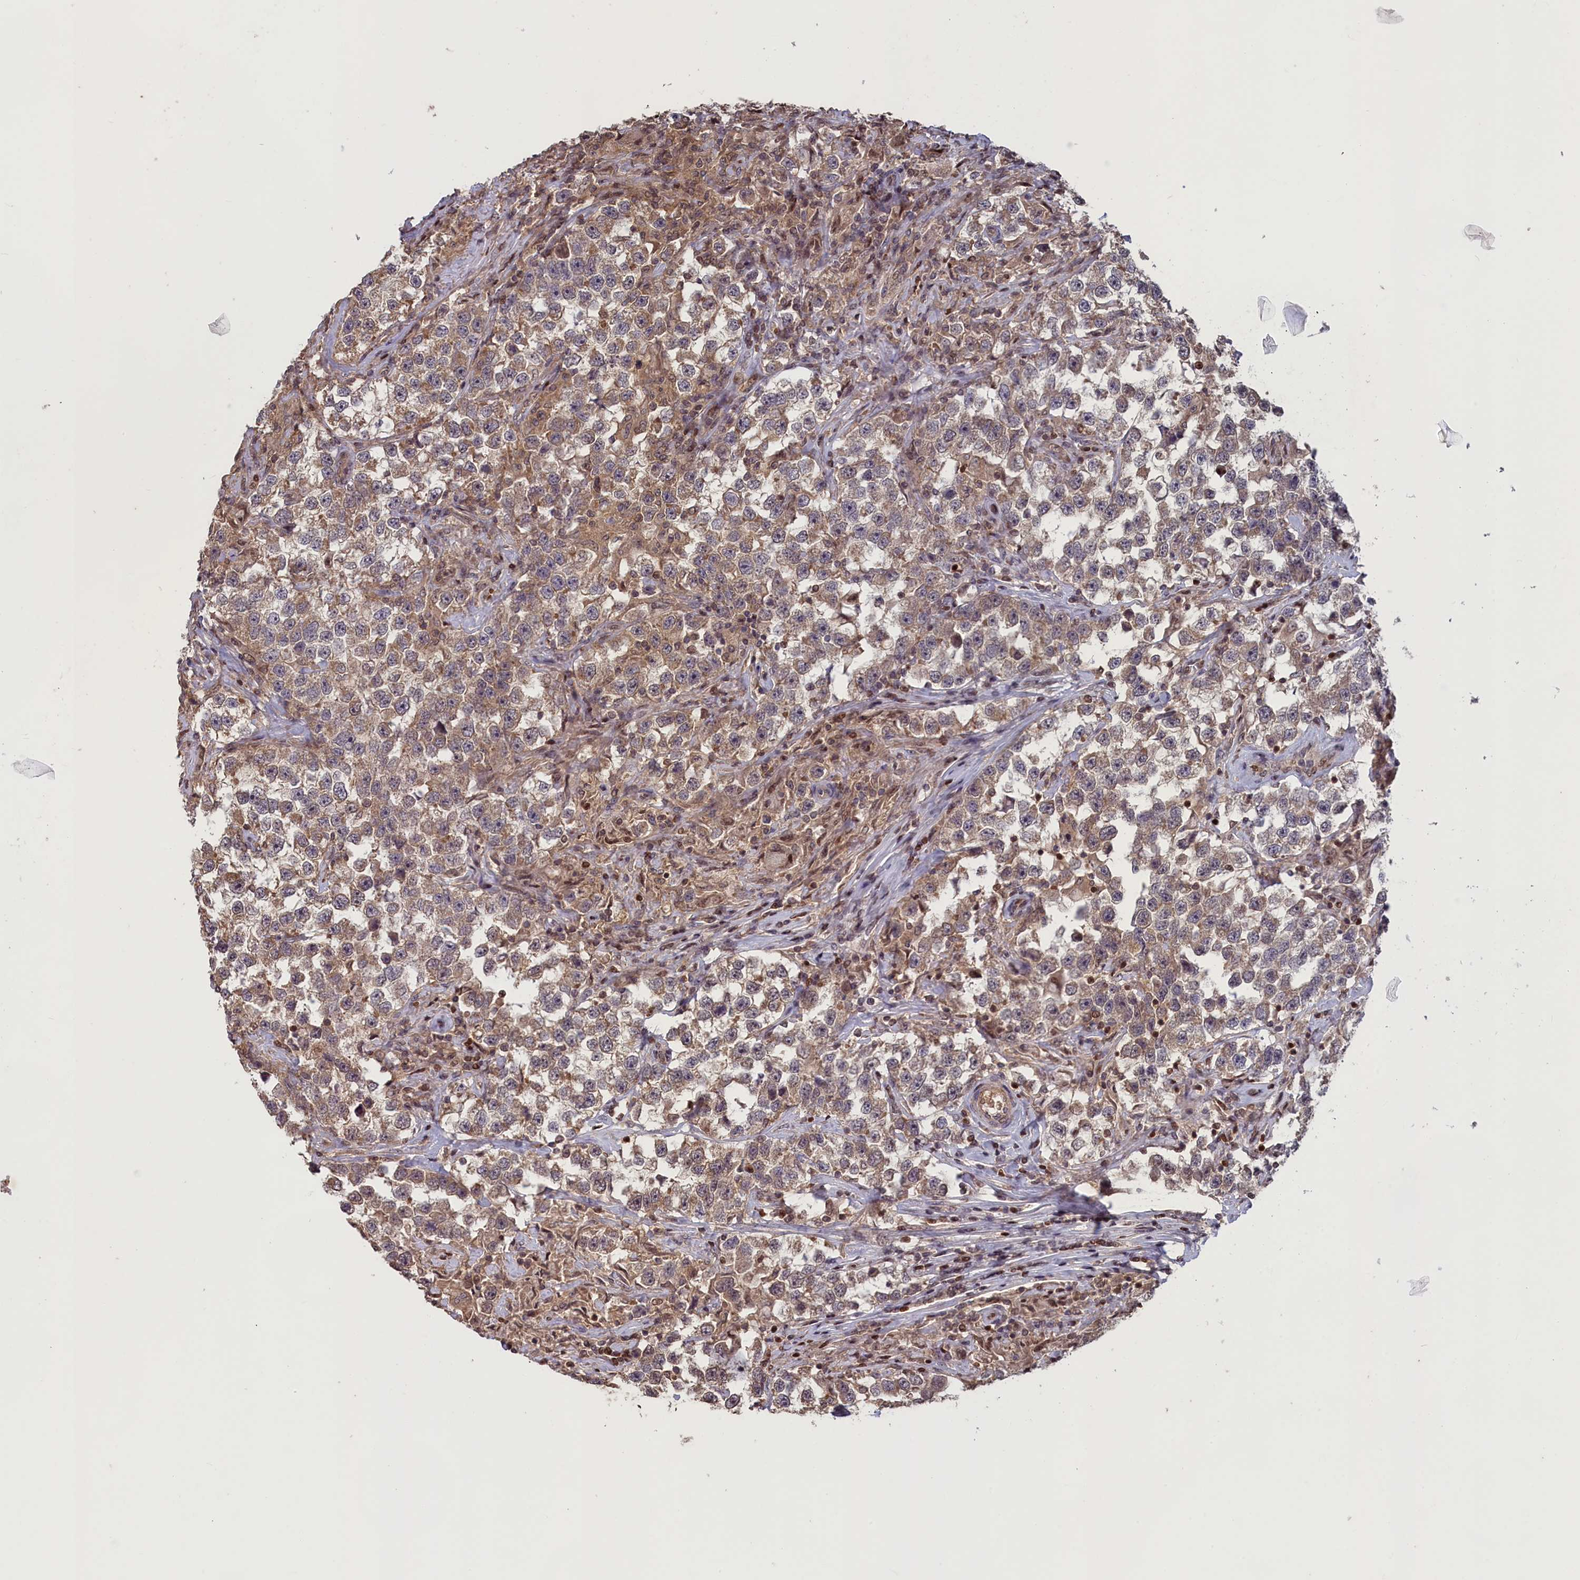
{"staining": {"intensity": "moderate", "quantity": ">75%", "location": "cytoplasmic/membranous"}, "tissue": "testis cancer", "cell_type": "Tumor cells", "image_type": "cancer", "snomed": [{"axis": "morphology", "description": "Seminoma, NOS"}, {"axis": "topography", "description": "Testis"}], "caption": "A medium amount of moderate cytoplasmic/membranous positivity is seen in about >75% of tumor cells in testis seminoma tissue.", "gene": "NUBP1", "patient": {"sex": "male", "age": 46}}